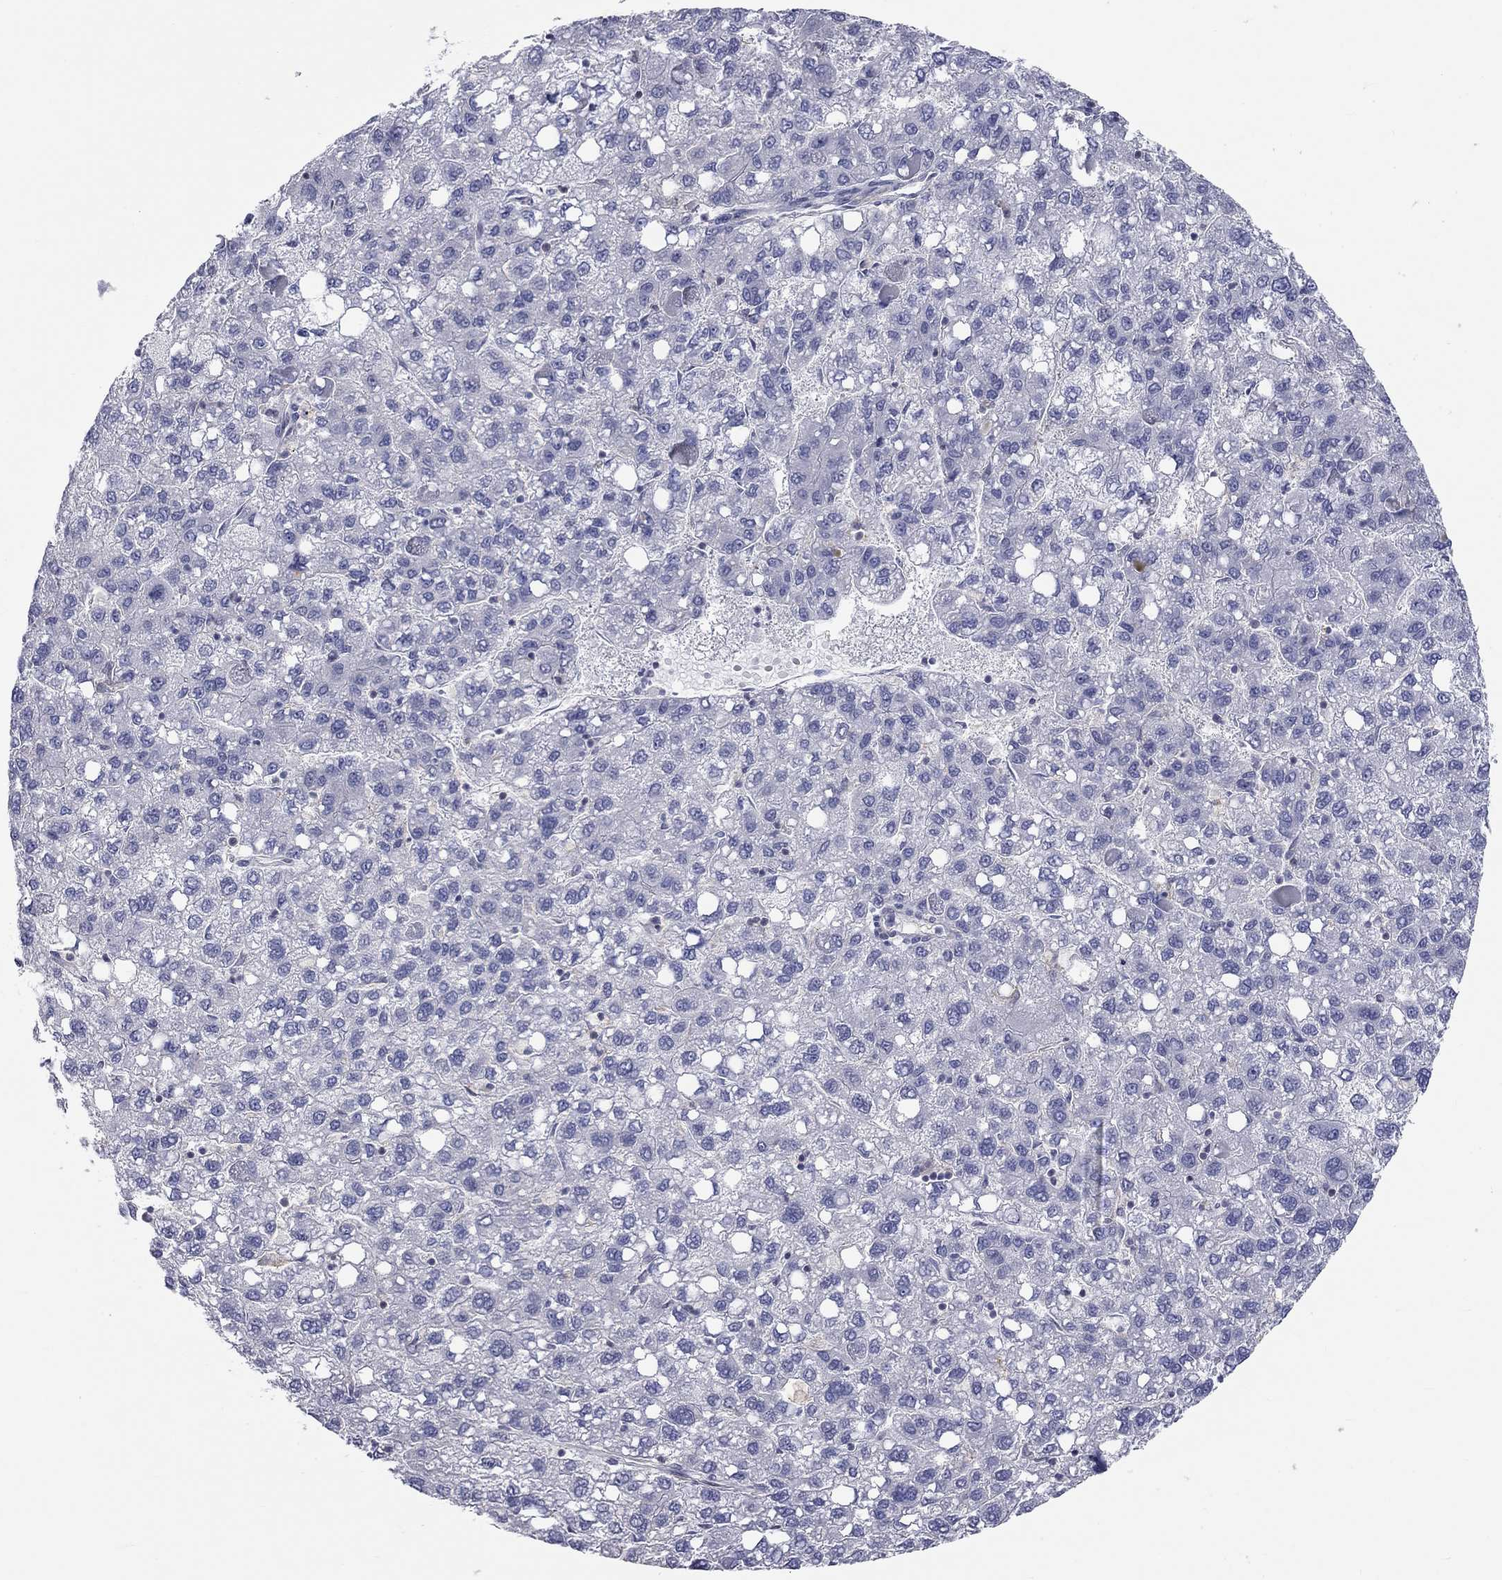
{"staining": {"intensity": "negative", "quantity": "none", "location": "none"}, "tissue": "liver cancer", "cell_type": "Tumor cells", "image_type": "cancer", "snomed": [{"axis": "morphology", "description": "Carcinoma, Hepatocellular, NOS"}, {"axis": "topography", "description": "Liver"}], "caption": "Micrograph shows no protein expression in tumor cells of liver cancer (hepatocellular carcinoma) tissue.", "gene": "PCDHGA10", "patient": {"sex": "female", "age": 82}}